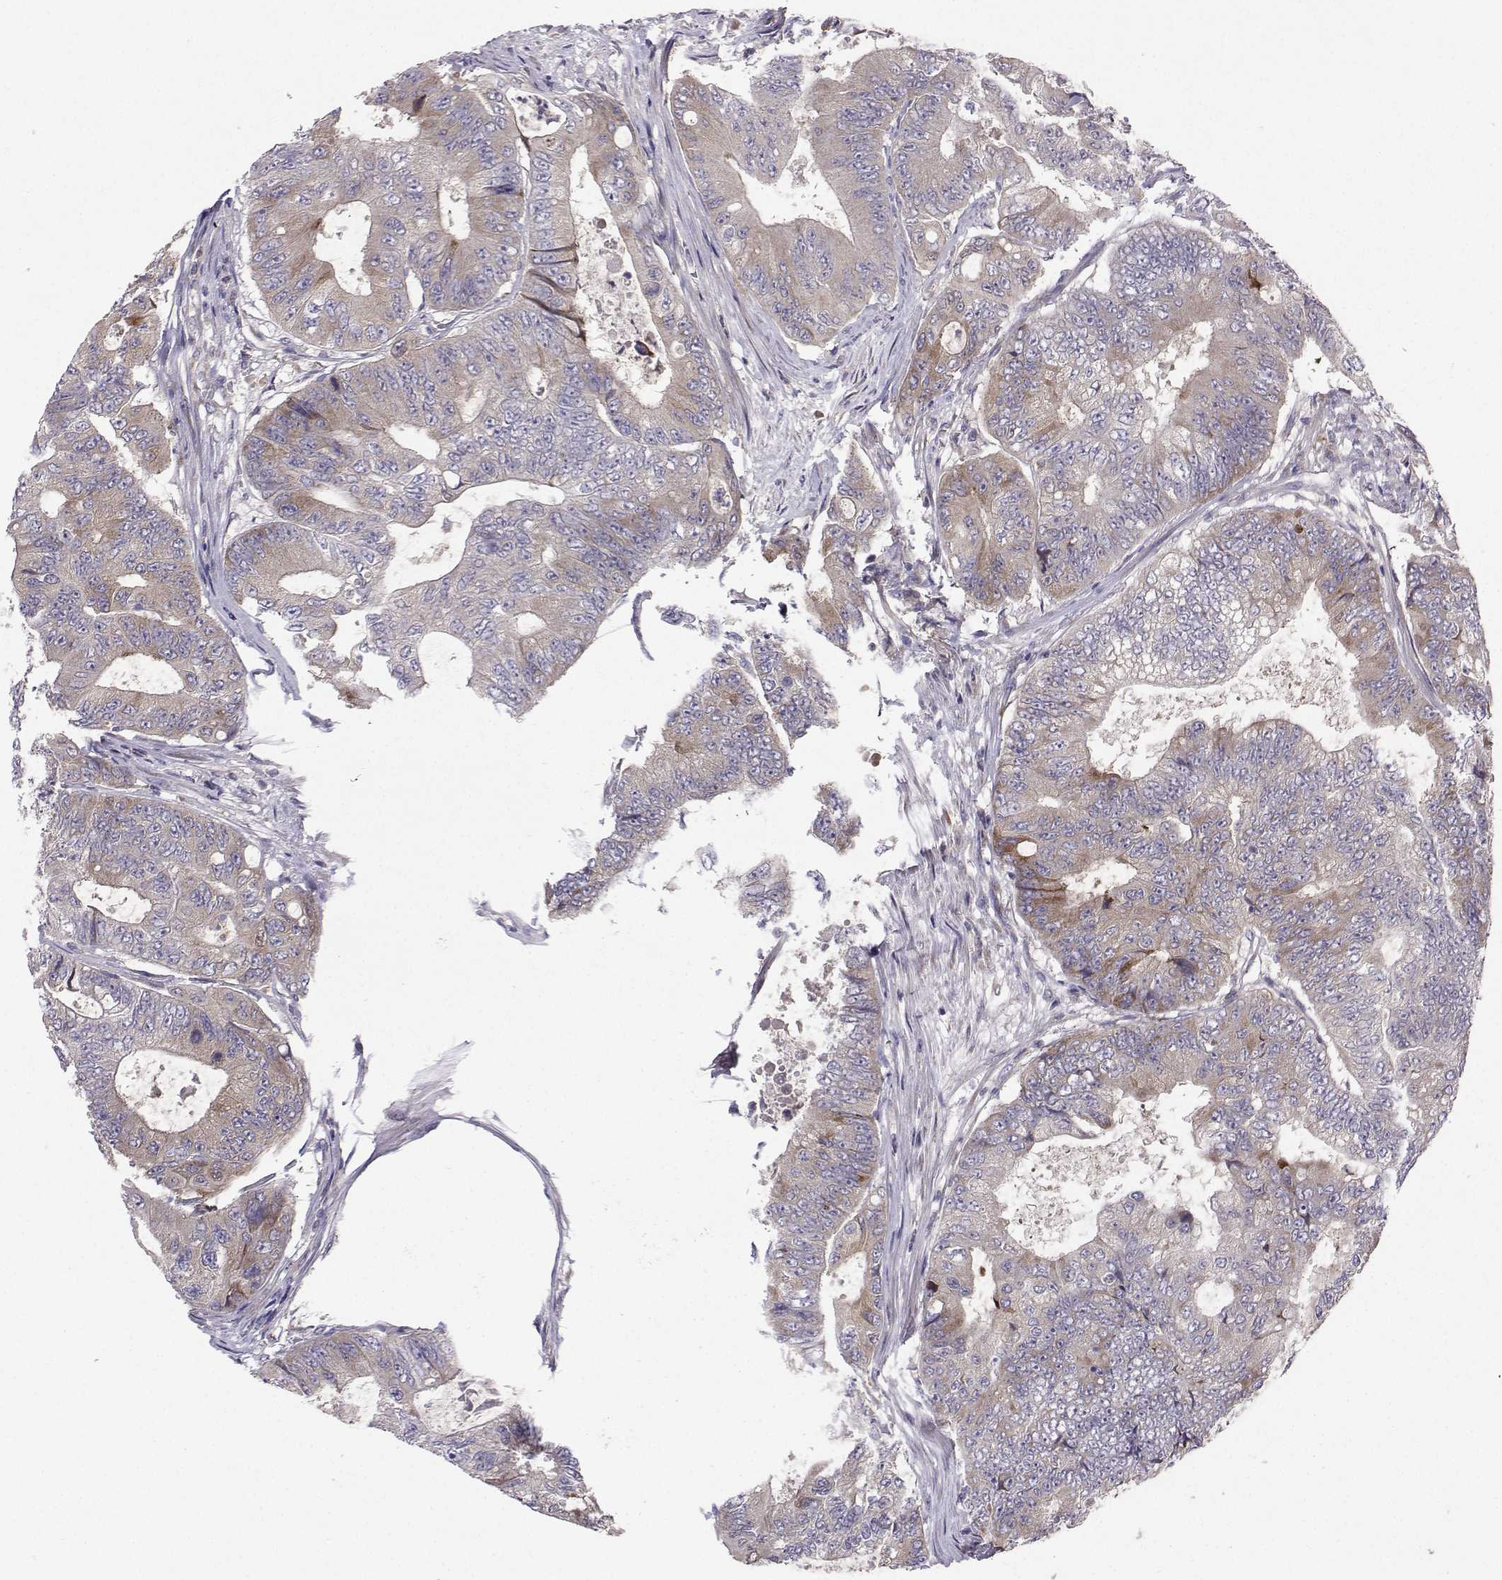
{"staining": {"intensity": "moderate", "quantity": "<25%", "location": "cytoplasmic/membranous"}, "tissue": "colorectal cancer", "cell_type": "Tumor cells", "image_type": "cancer", "snomed": [{"axis": "morphology", "description": "Adenocarcinoma, NOS"}, {"axis": "topography", "description": "Colon"}], "caption": "Protein staining demonstrates moderate cytoplasmic/membranous staining in about <25% of tumor cells in colorectal cancer (adenocarcinoma).", "gene": "STXBP5", "patient": {"sex": "female", "age": 48}}